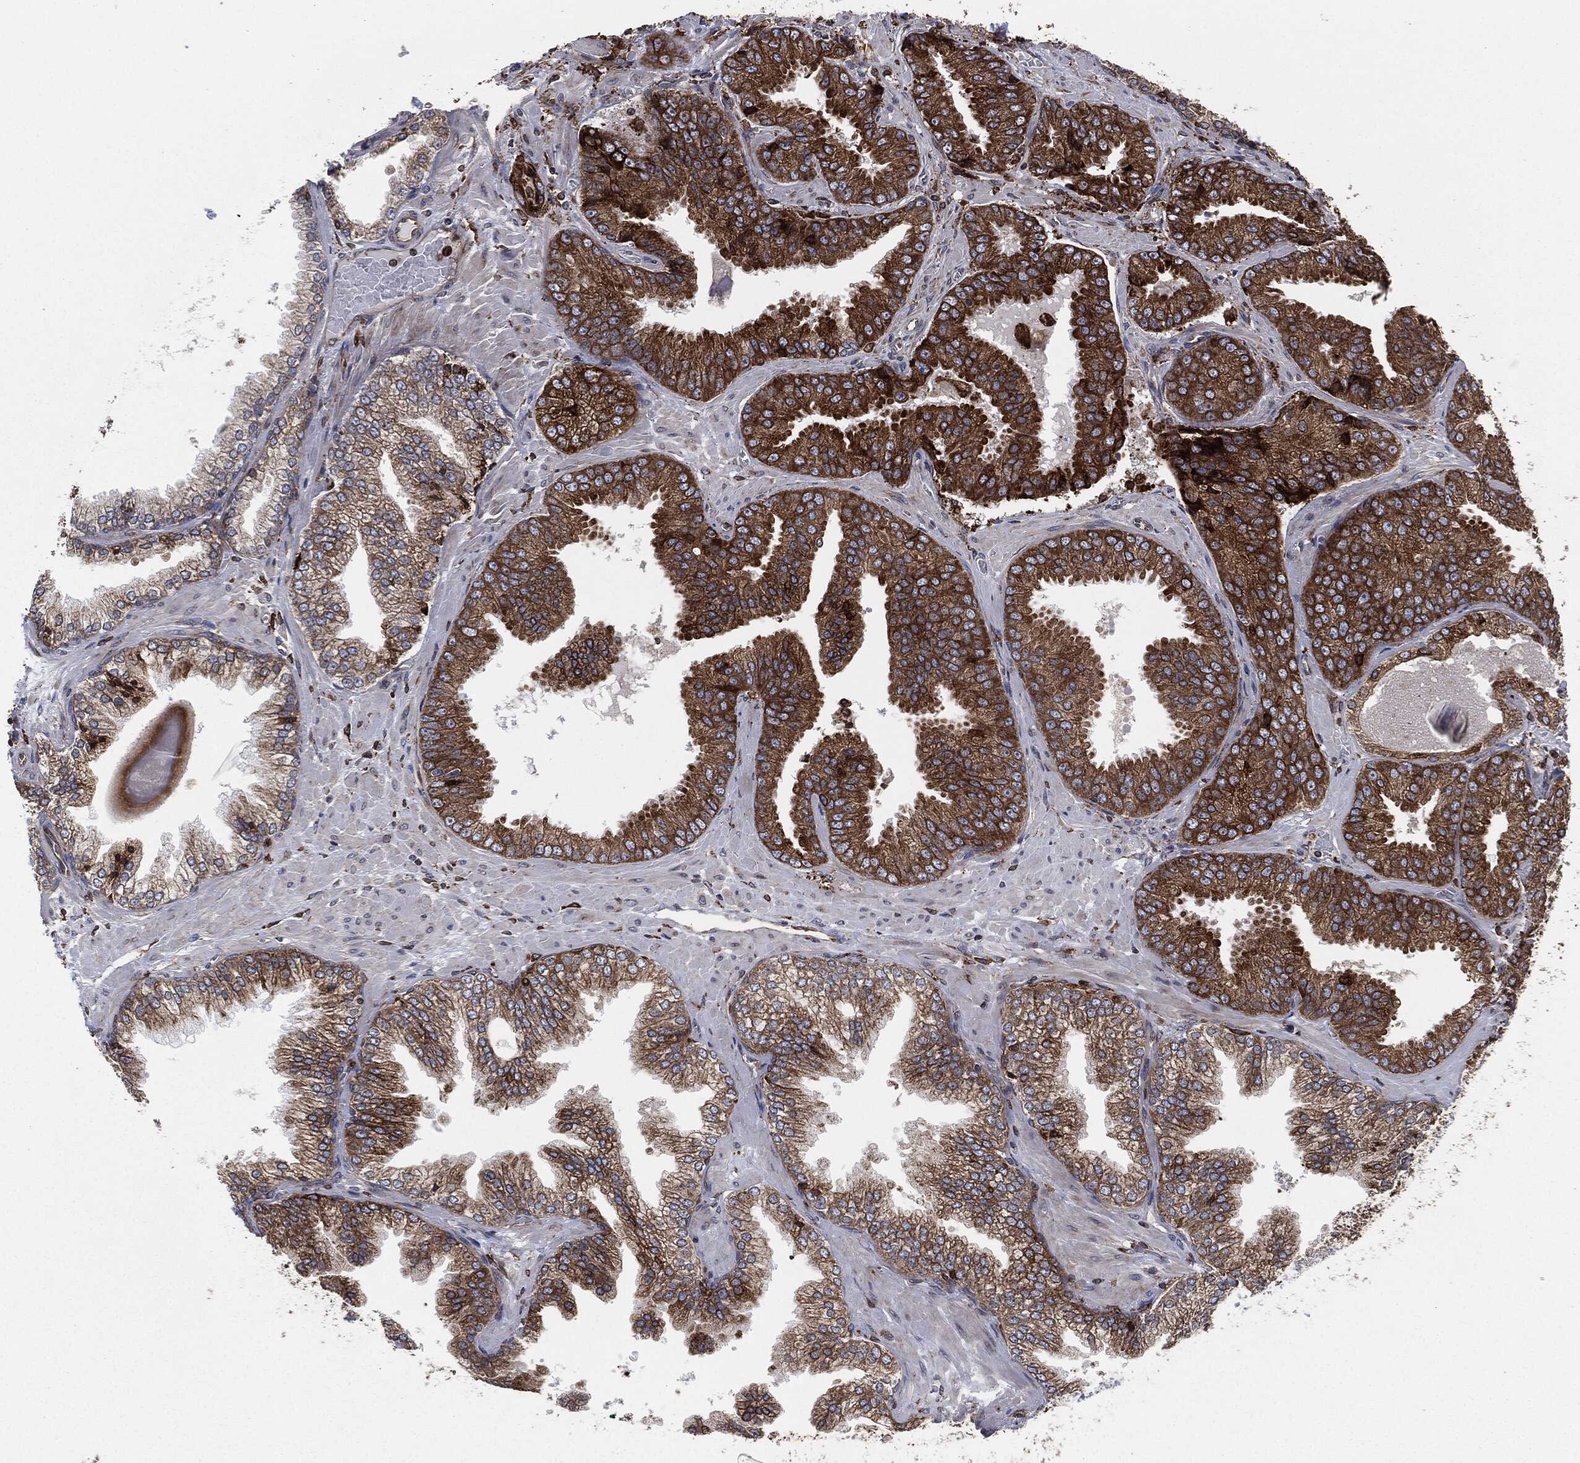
{"staining": {"intensity": "strong", "quantity": ">75%", "location": "cytoplasmic/membranous"}, "tissue": "prostate cancer", "cell_type": "Tumor cells", "image_type": "cancer", "snomed": [{"axis": "morphology", "description": "Adenocarcinoma, Low grade"}, {"axis": "topography", "description": "Prostate"}], "caption": "Prostate cancer was stained to show a protein in brown. There is high levels of strong cytoplasmic/membranous expression in approximately >75% of tumor cells.", "gene": "CALR", "patient": {"sex": "male", "age": 72}}